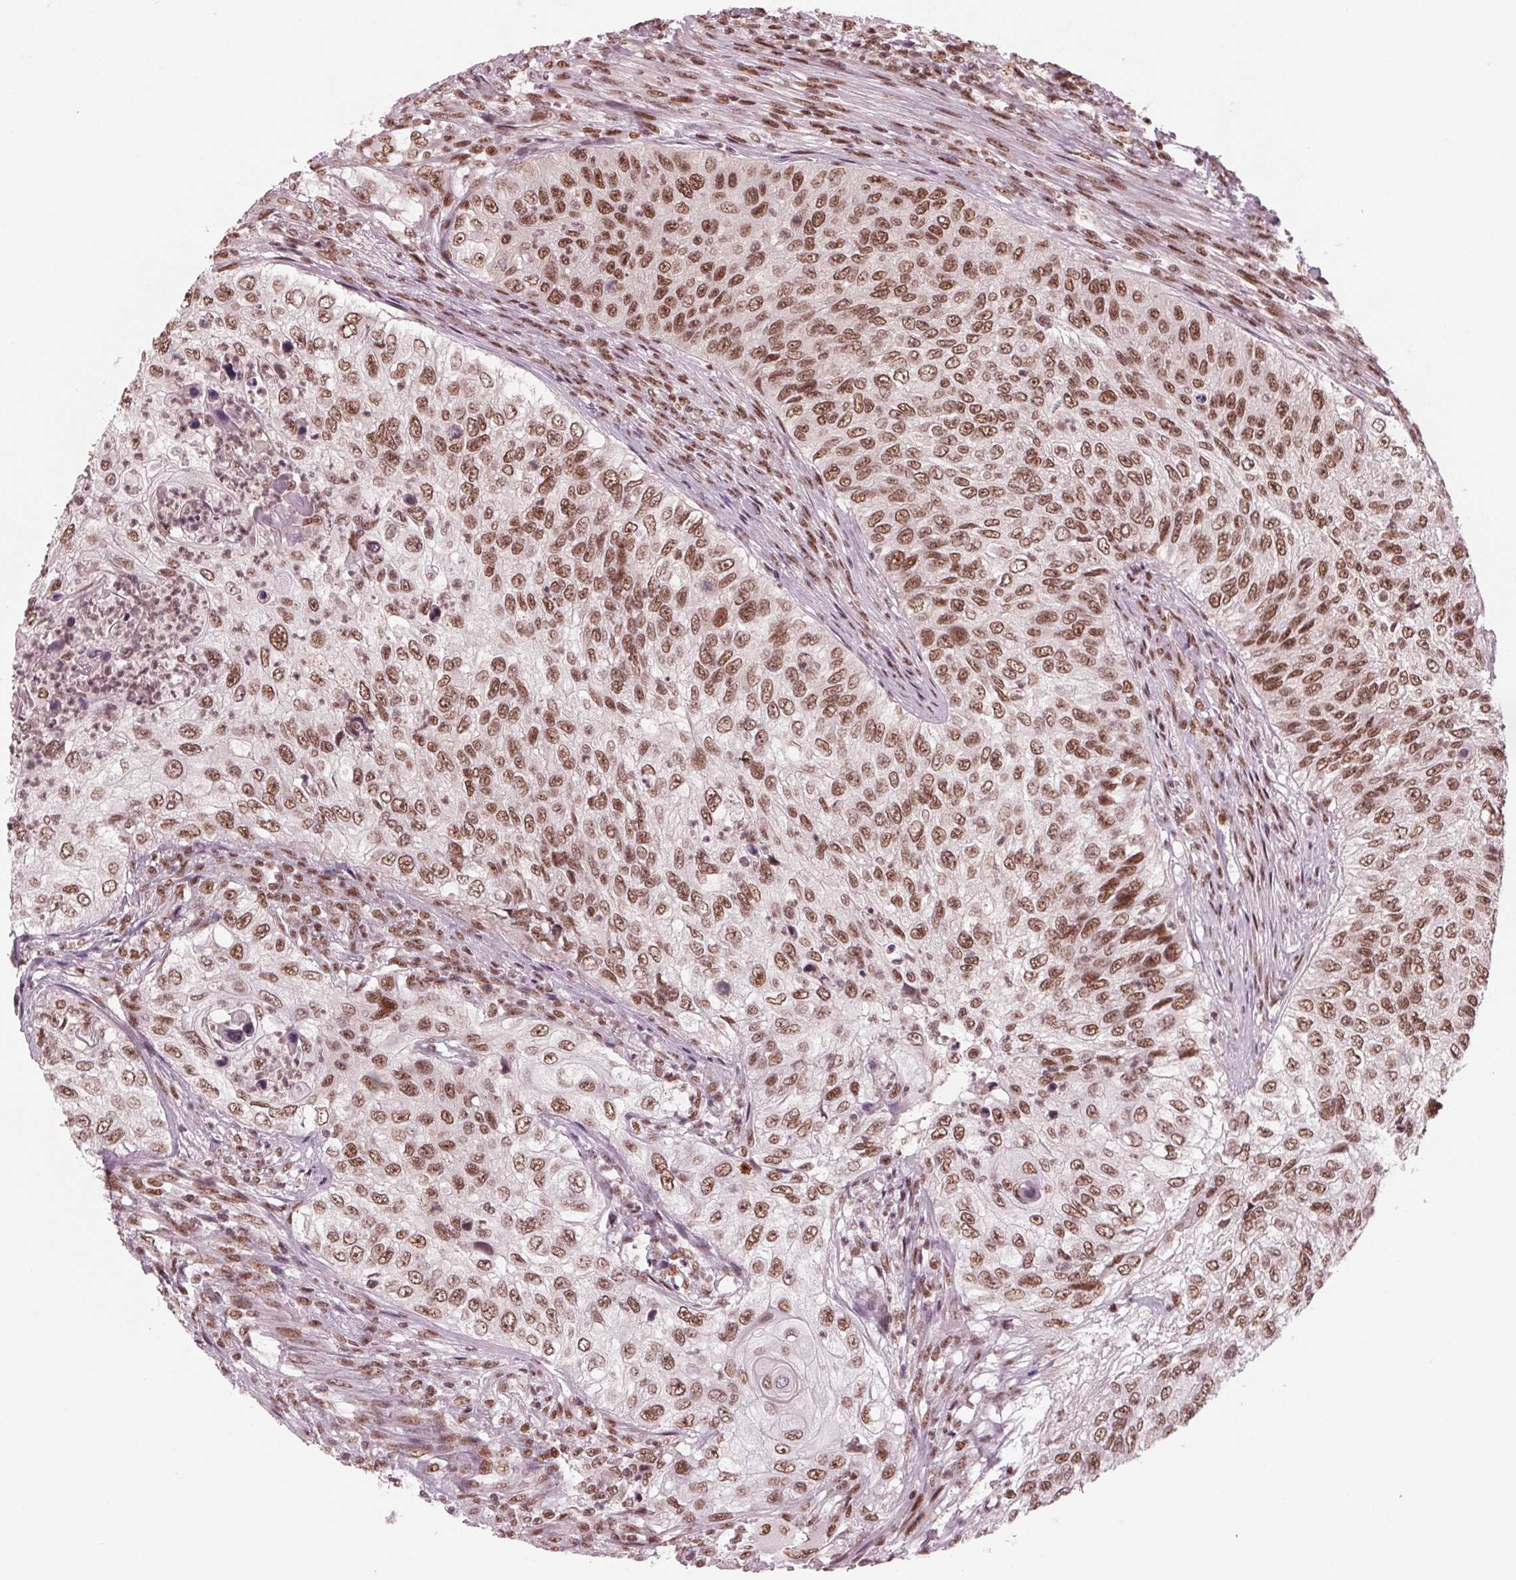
{"staining": {"intensity": "moderate", "quantity": ">75%", "location": "nuclear"}, "tissue": "urothelial cancer", "cell_type": "Tumor cells", "image_type": "cancer", "snomed": [{"axis": "morphology", "description": "Urothelial carcinoma, High grade"}, {"axis": "topography", "description": "Urinary bladder"}], "caption": "Urothelial carcinoma (high-grade) tissue shows moderate nuclear staining in about >75% of tumor cells", "gene": "LSM2", "patient": {"sex": "female", "age": 60}}